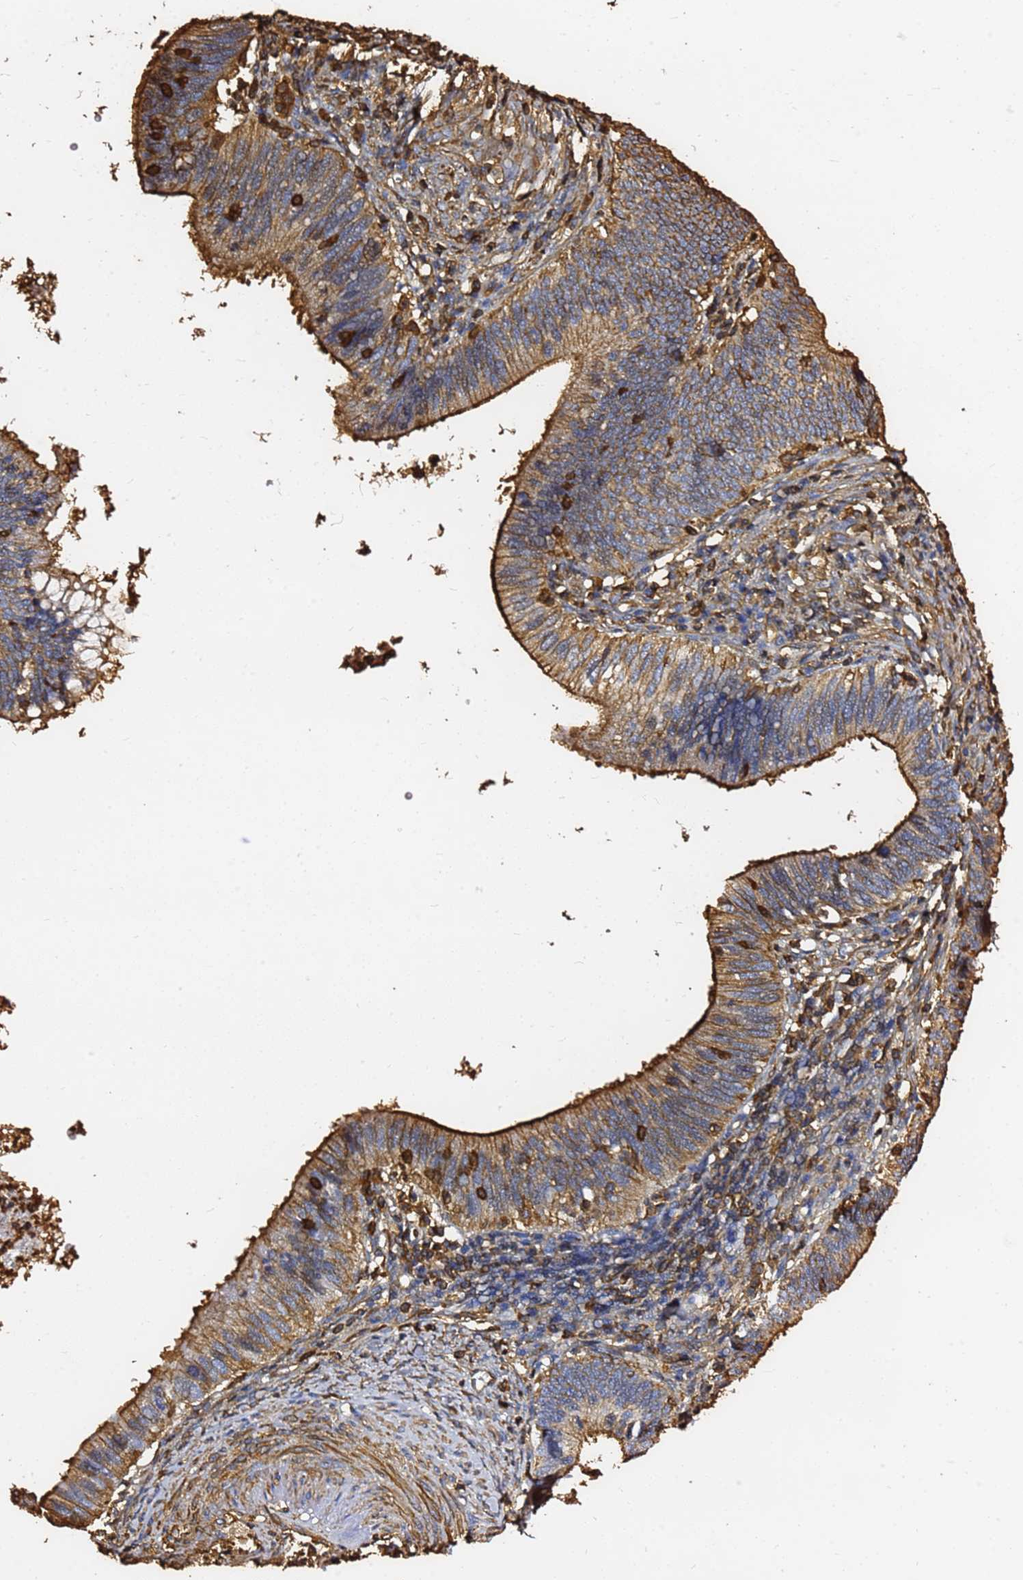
{"staining": {"intensity": "strong", "quantity": "25%-75%", "location": "cytoplasmic/membranous"}, "tissue": "cervical cancer", "cell_type": "Tumor cells", "image_type": "cancer", "snomed": [{"axis": "morphology", "description": "Adenocarcinoma, NOS"}, {"axis": "topography", "description": "Cervix"}], "caption": "The immunohistochemical stain highlights strong cytoplasmic/membranous positivity in tumor cells of cervical adenocarcinoma tissue.", "gene": "ACTB", "patient": {"sex": "female", "age": 42}}